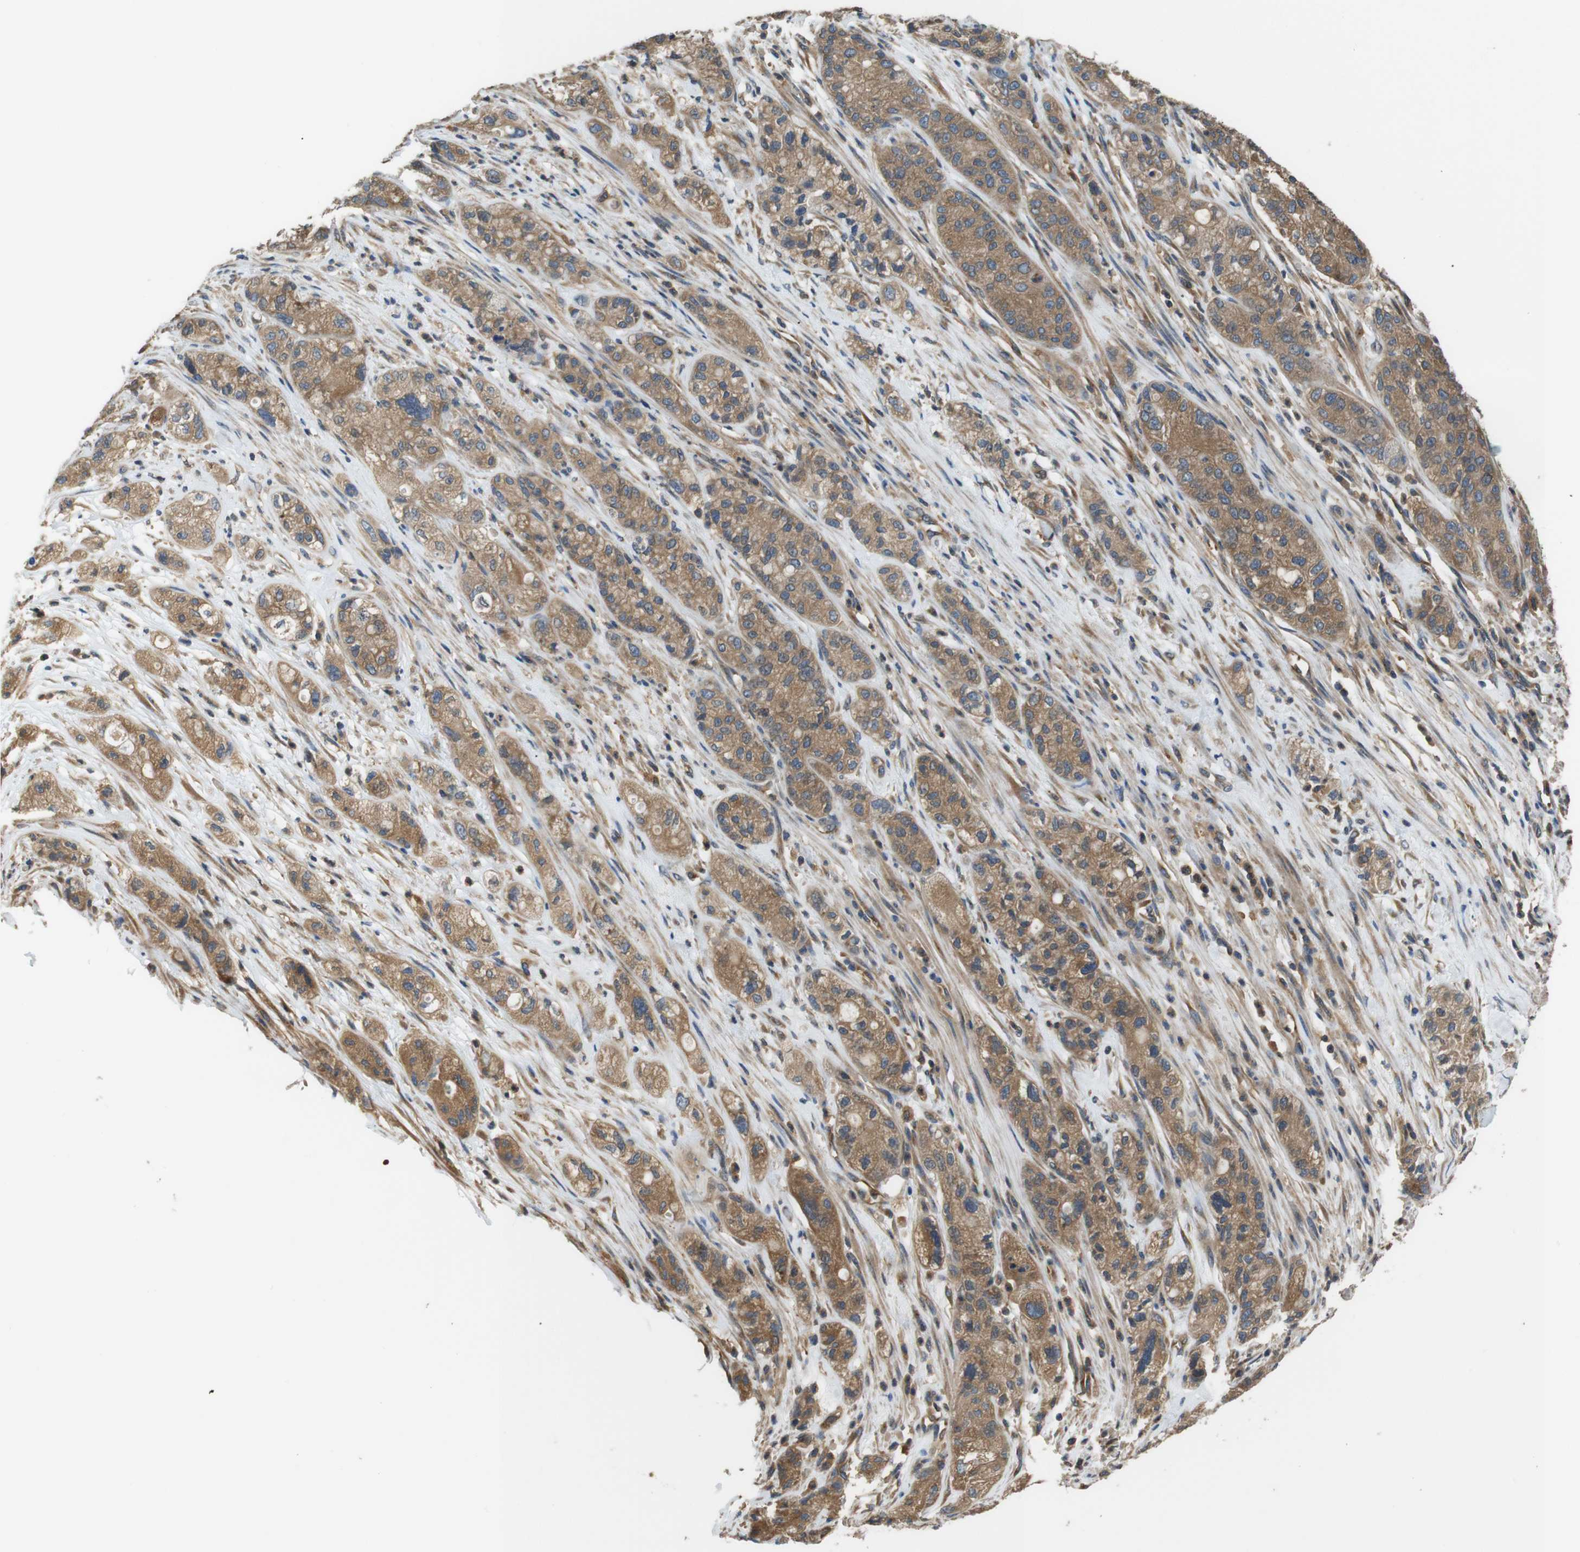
{"staining": {"intensity": "moderate", "quantity": ">75%", "location": "cytoplasmic/membranous"}, "tissue": "pancreatic cancer", "cell_type": "Tumor cells", "image_type": "cancer", "snomed": [{"axis": "morphology", "description": "Adenocarcinoma, NOS"}, {"axis": "topography", "description": "Pancreas"}], "caption": "DAB immunohistochemical staining of human adenocarcinoma (pancreatic) demonstrates moderate cytoplasmic/membranous protein positivity in about >75% of tumor cells.", "gene": "DCTN1", "patient": {"sex": "female", "age": 78}}